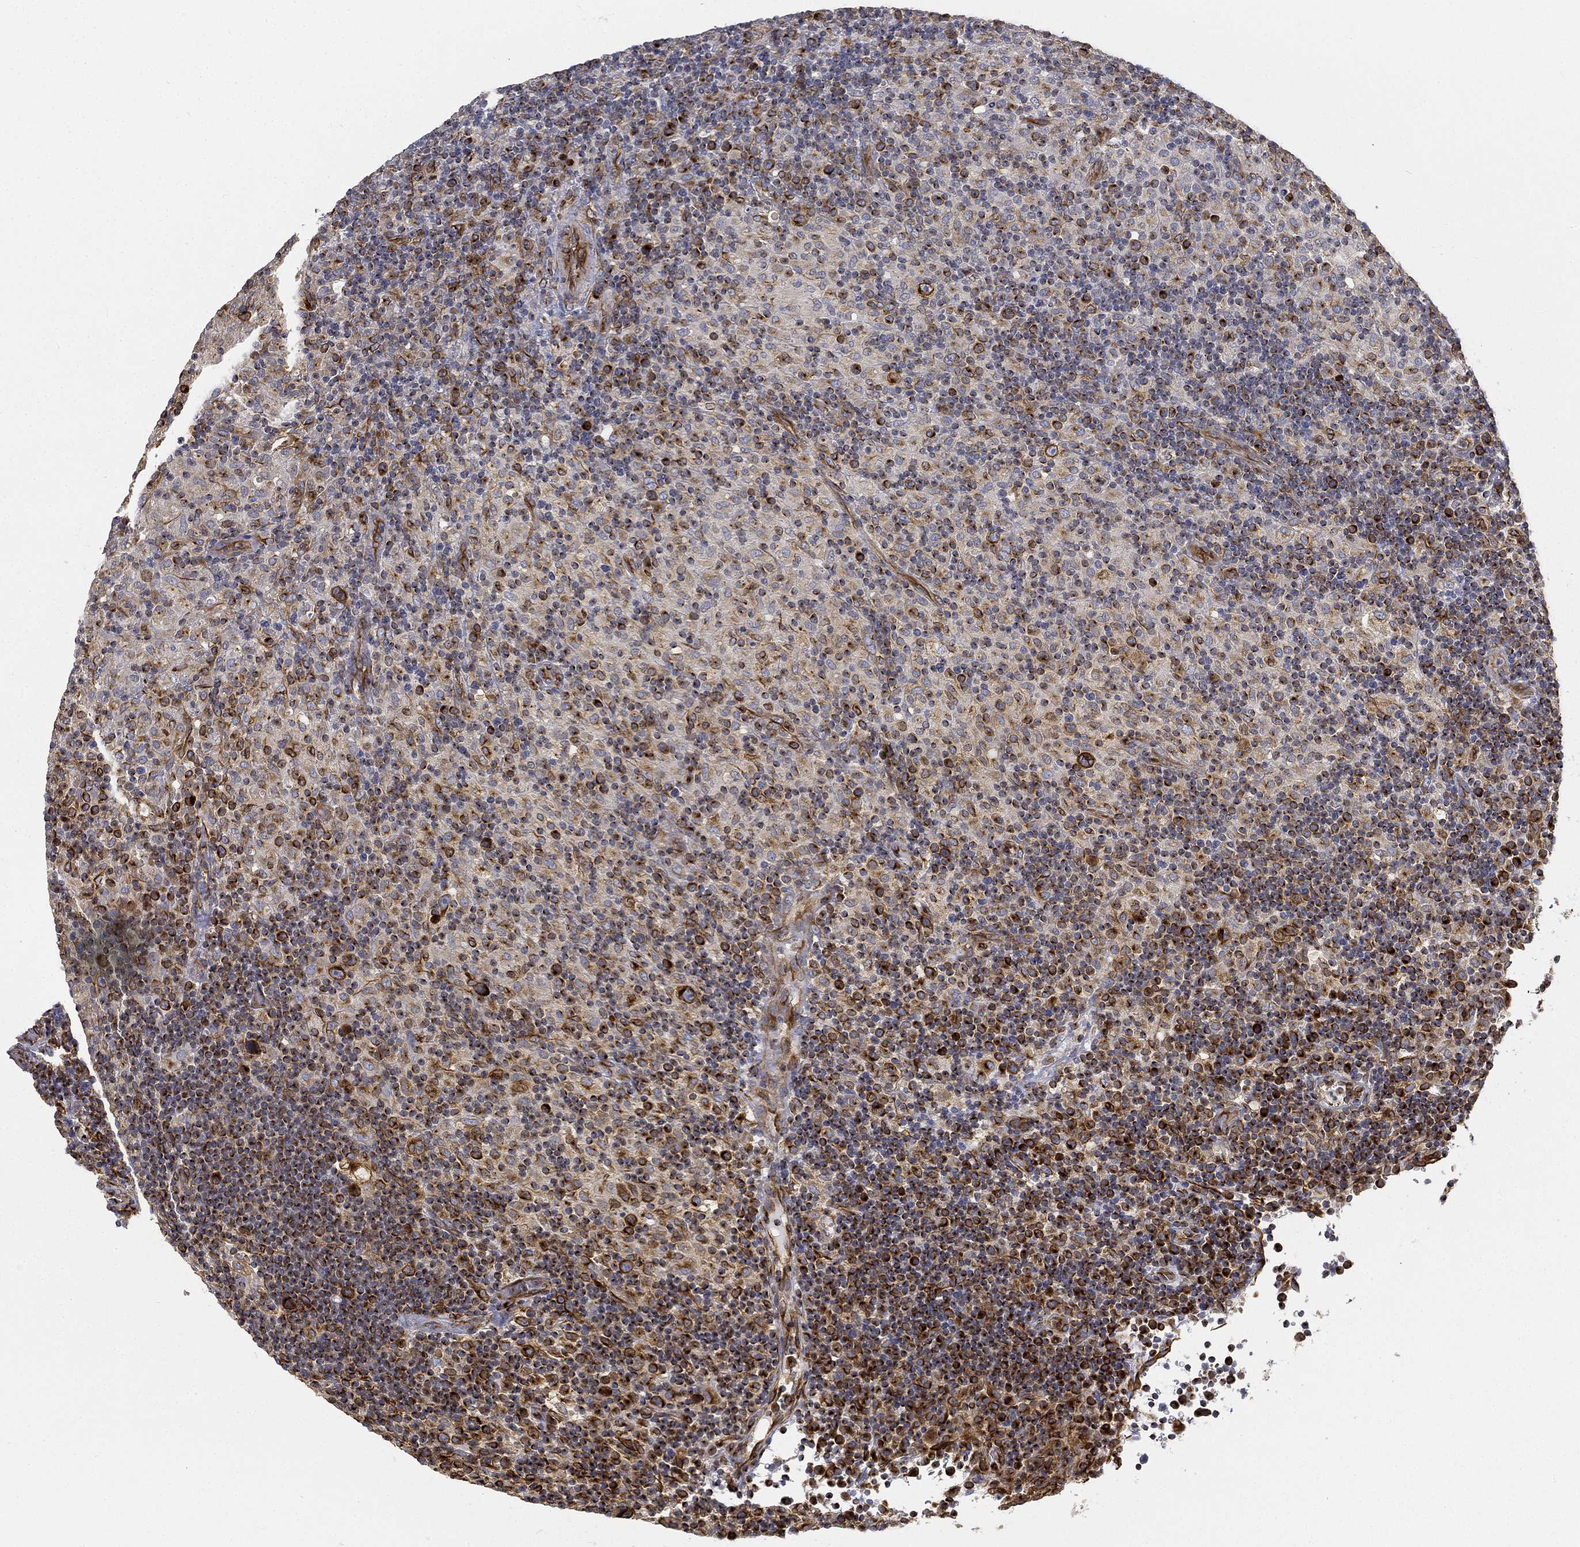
{"staining": {"intensity": "strong", "quantity": ">75%", "location": "cytoplasmic/membranous"}, "tissue": "lymphoma", "cell_type": "Tumor cells", "image_type": "cancer", "snomed": [{"axis": "morphology", "description": "Hodgkin's disease, NOS"}, {"axis": "topography", "description": "Lymph node"}], "caption": "Protein expression analysis of lymphoma exhibits strong cytoplasmic/membranous staining in about >75% of tumor cells. (DAB = brown stain, brightfield microscopy at high magnification).", "gene": "TMEM25", "patient": {"sex": "male", "age": 70}}